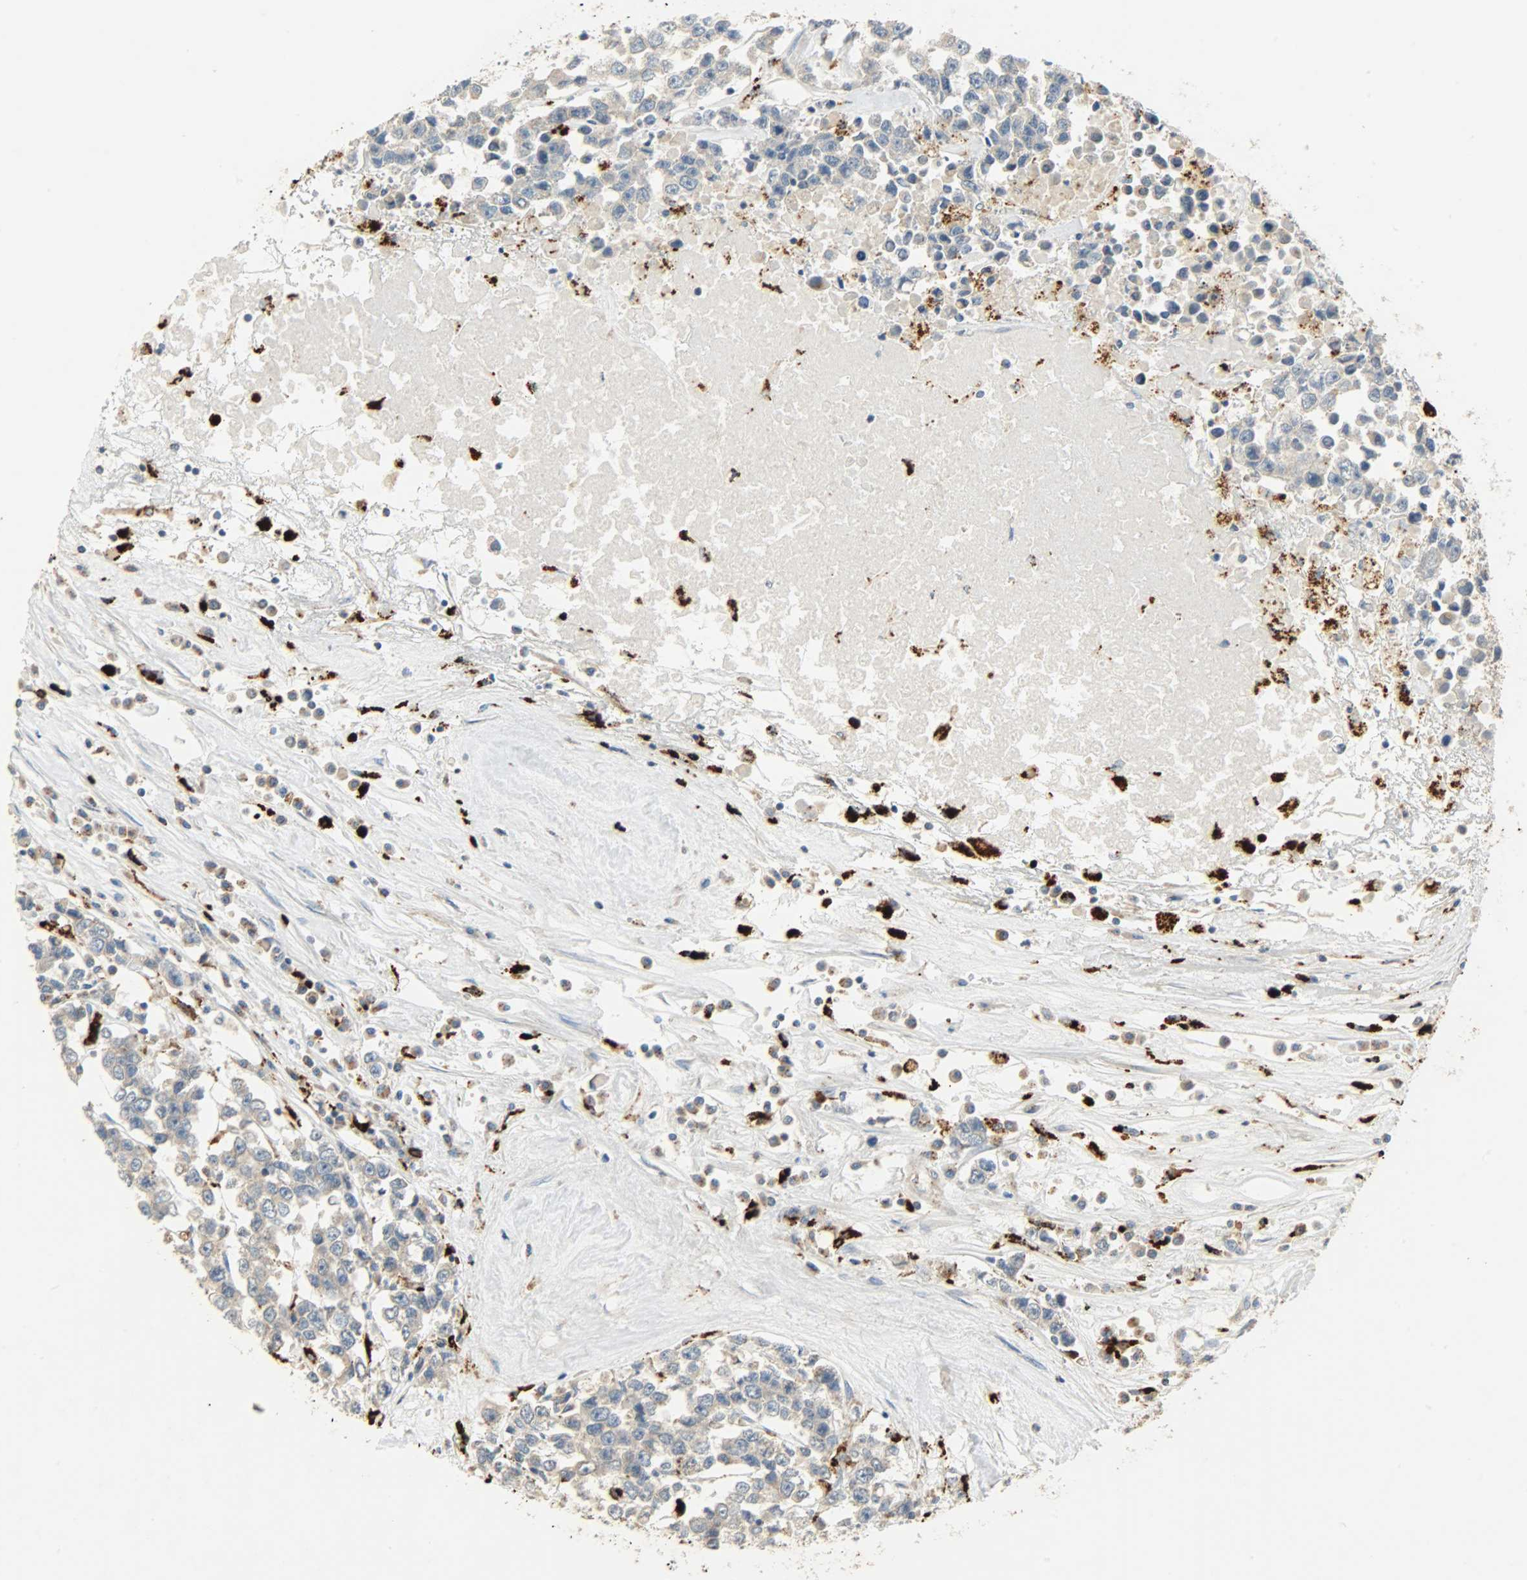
{"staining": {"intensity": "weak", "quantity": "<25%", "location": "cytoplasmic/membranous"}, "tissue": "testis cancer", "cell_type": "Tumor cells", "image_type": "cancer", "snomed": [{"axis": "morphology", "description": "Seminoma, NOS"}, {"axis": "morphology", "description": "Carcinoma, Embryonal, NOS"}, {"axis": "topography", "description": "Testis"}], "caption": "An image of human testis seminoma is negative for staining in tumor cells.", "gene": "ASAH1", "patient": {"sex": "male", "age": 52}}